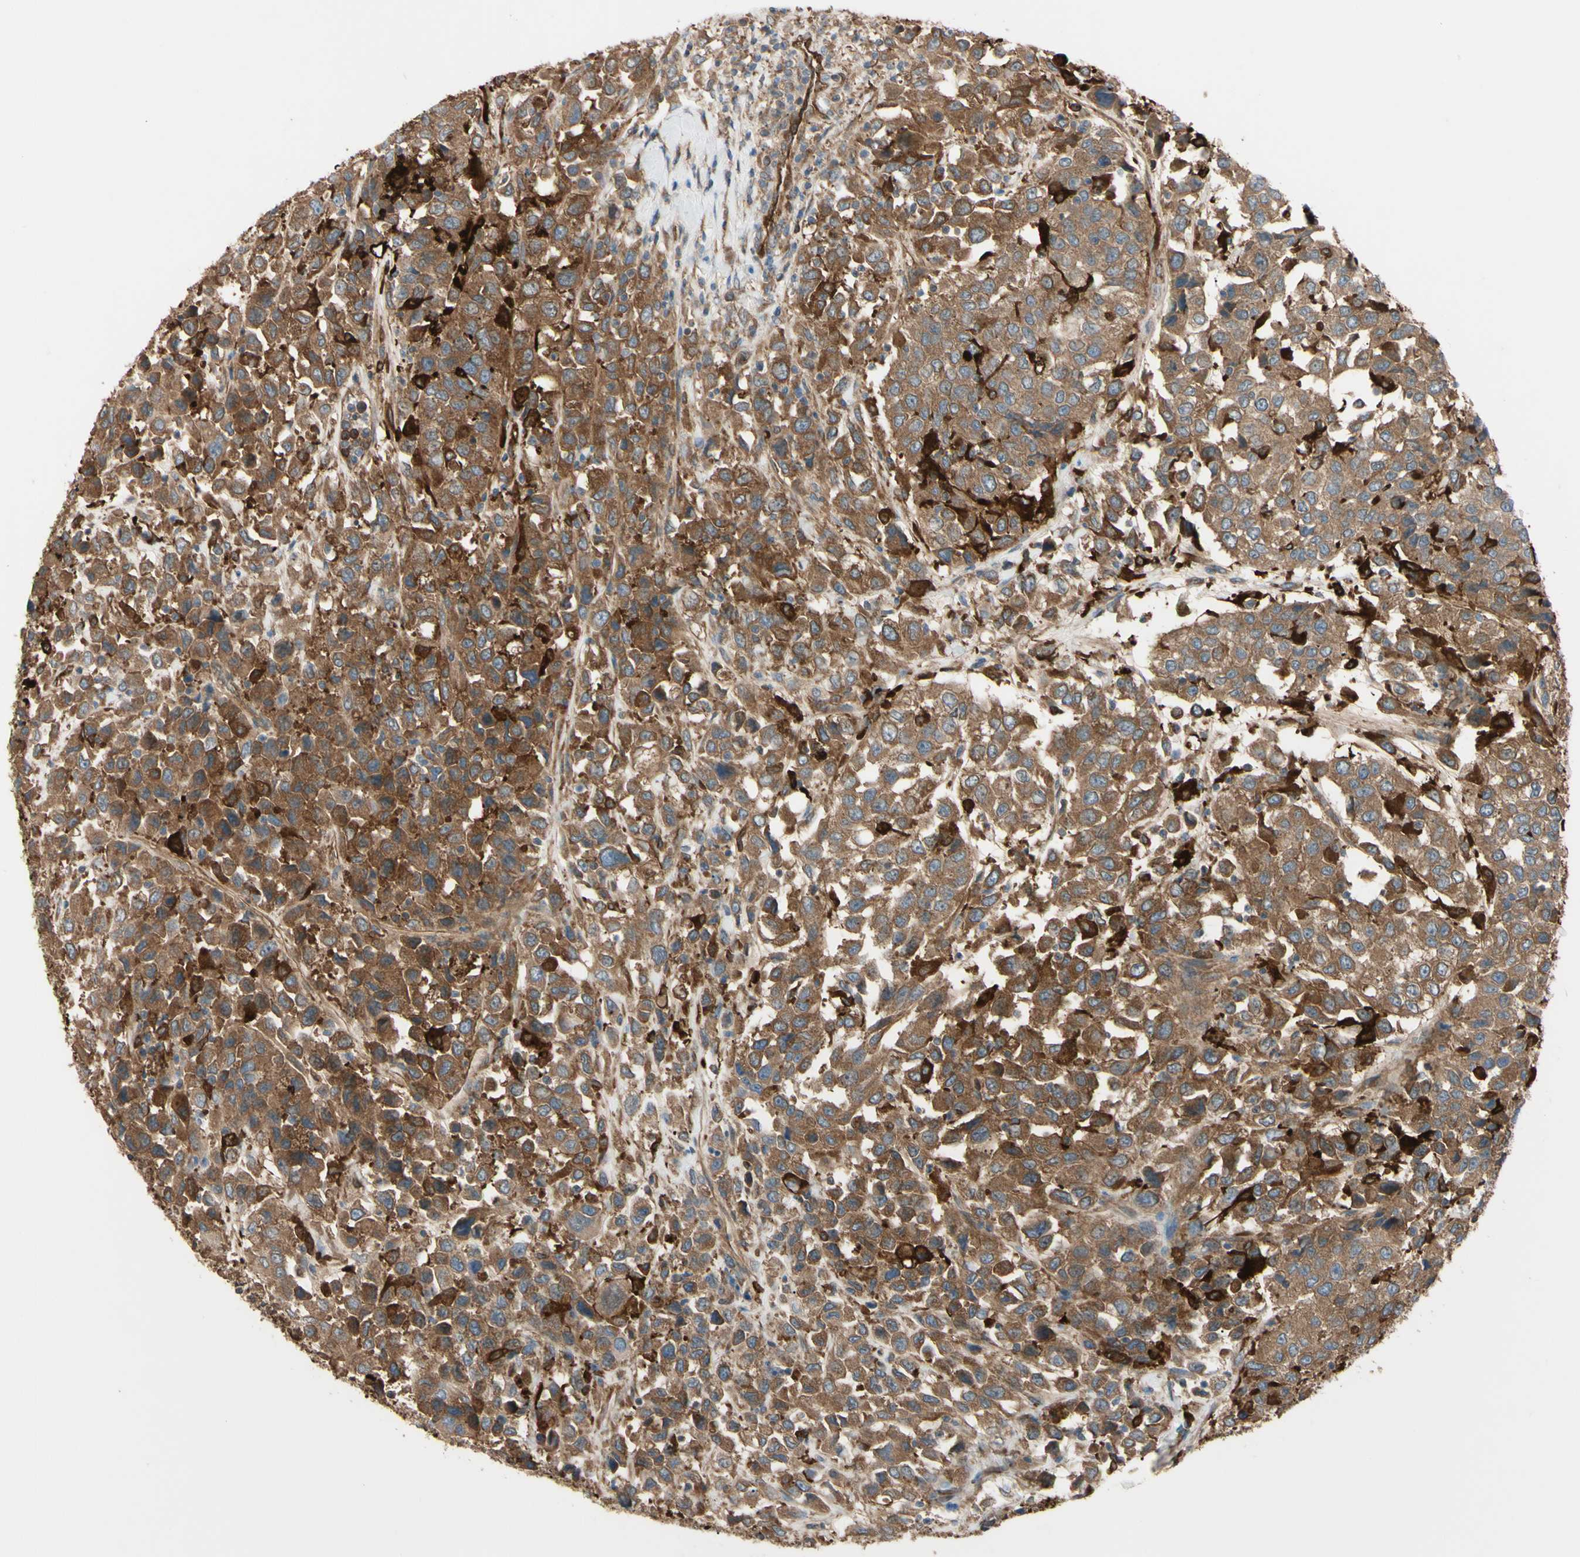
{"staining": {"intensity": "strong", "quantity": ">75%", "location": "cytoplasmic/membranous"}, "tissue": "urothelial cancer", "cell_type": "Tumor cells", "image_type": "cancer", "snomed": [{"axis": "morphology", "description": "Urothelial carcinoma, High grade"}, {"axis": "topography", "description": "Urinary bladder"}], "caption": "IHC staining of urothelial cancer, which displays high levels of strong cytoplasmic/membranous positivity in about >75% of tumor cells indicating strong cytoplasmic/membranous protein expression. The staining was performed using DAB (brown) for protein detection and nuclei were counterstained in hematoxylin (blue).", "gene": "PTPN12", "patient": {"sex": "female", "age": 80}}